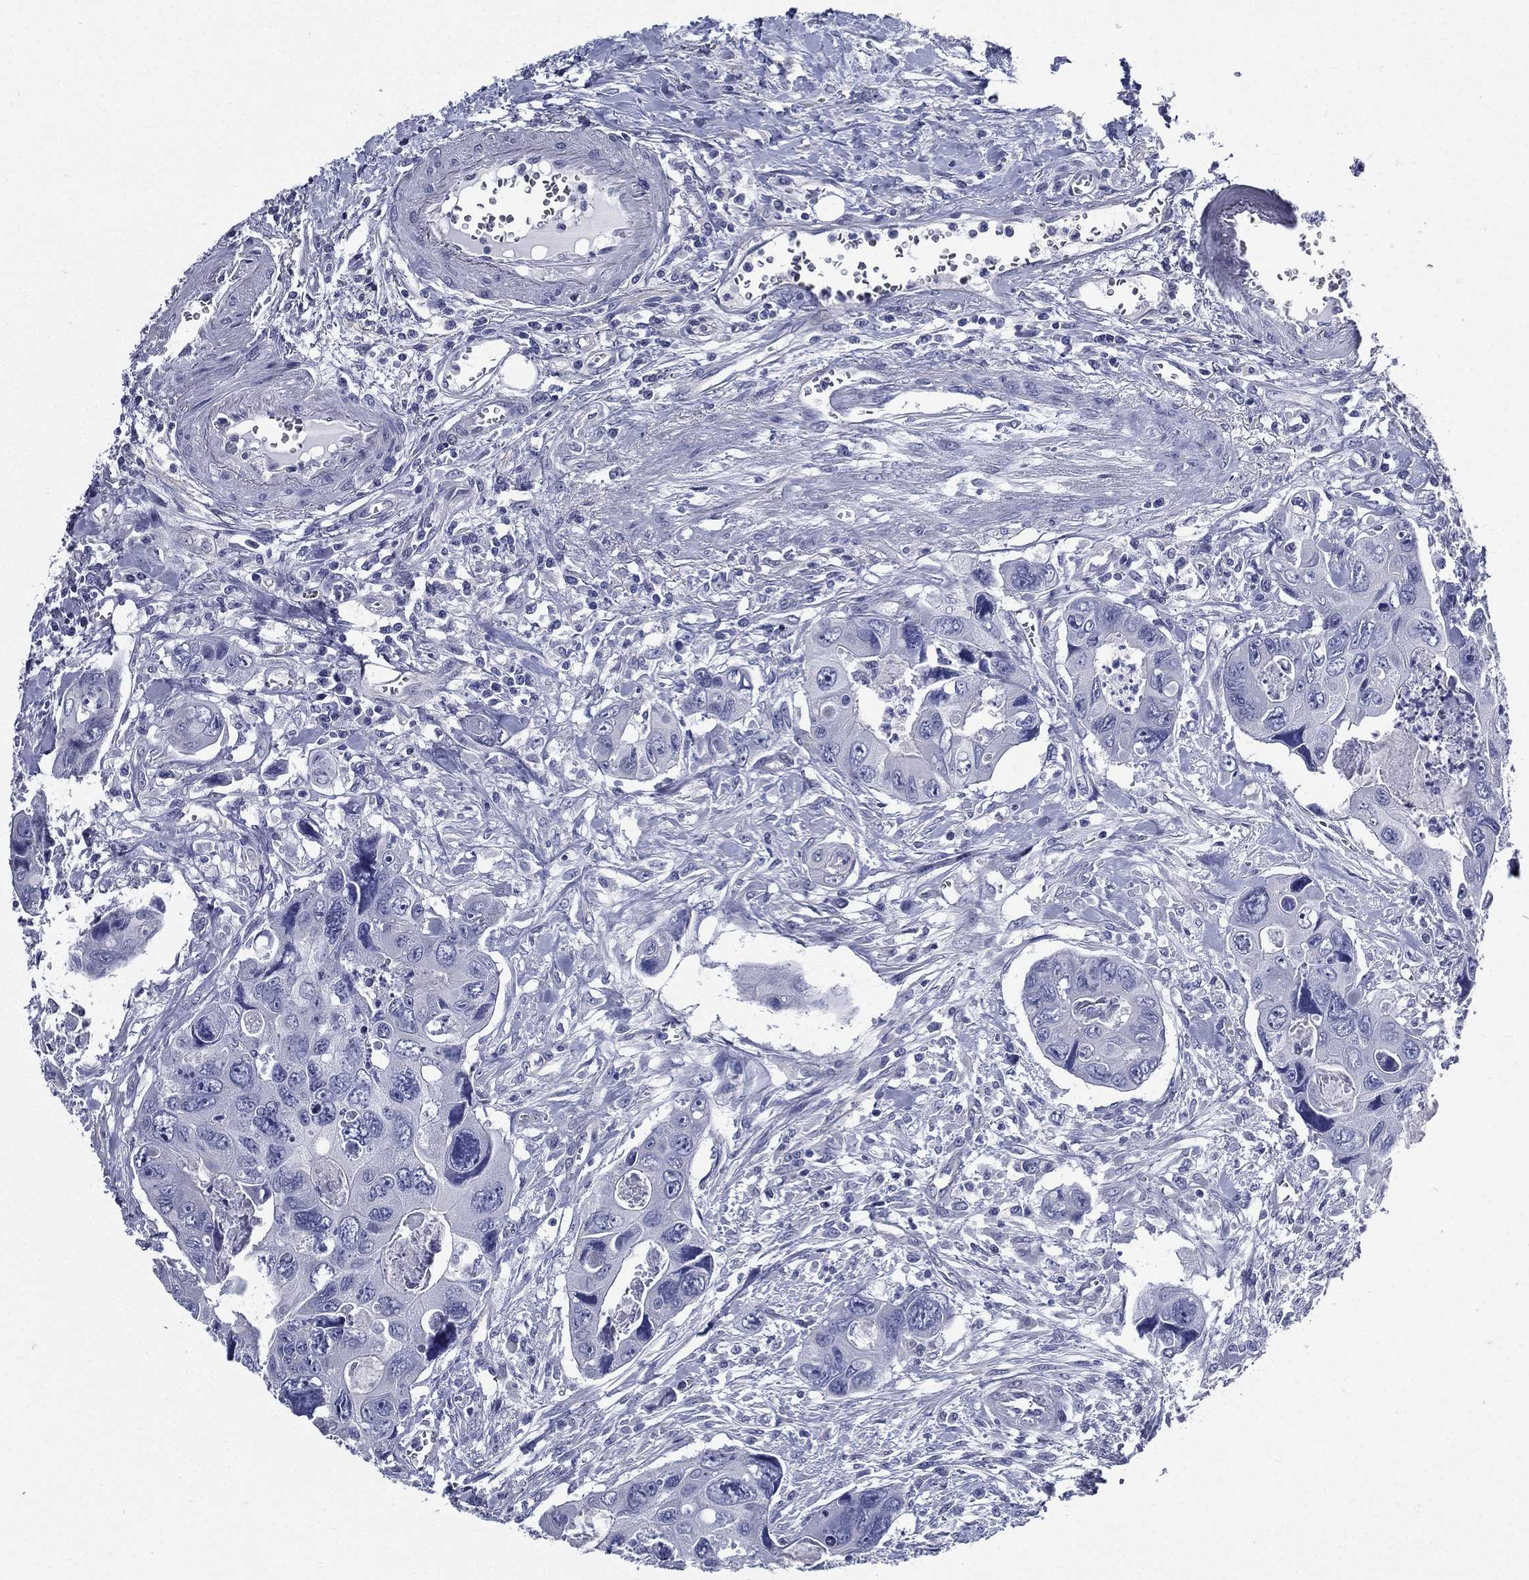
{"staining": {"intensity": "negative", "quantity": "none", "location": "none"}, "tissue": "colorectal cancer", "cell_type": "Tumor cells", "image_type": "cancer", "snomed": [{"axis": "morphology", "description": "Adenocarcinoma, NOS"}, {"axis": "topography", "description": "Rectum"}], "caption": "An immunohistochemistry photomicrograph of adenocarcinoma (colorectal) is shown. There is no staining in tumor cells of adenocarcinoma (colorectal).", "gene": "DPYS", "patient": {"sex": "male", "age": 62}}